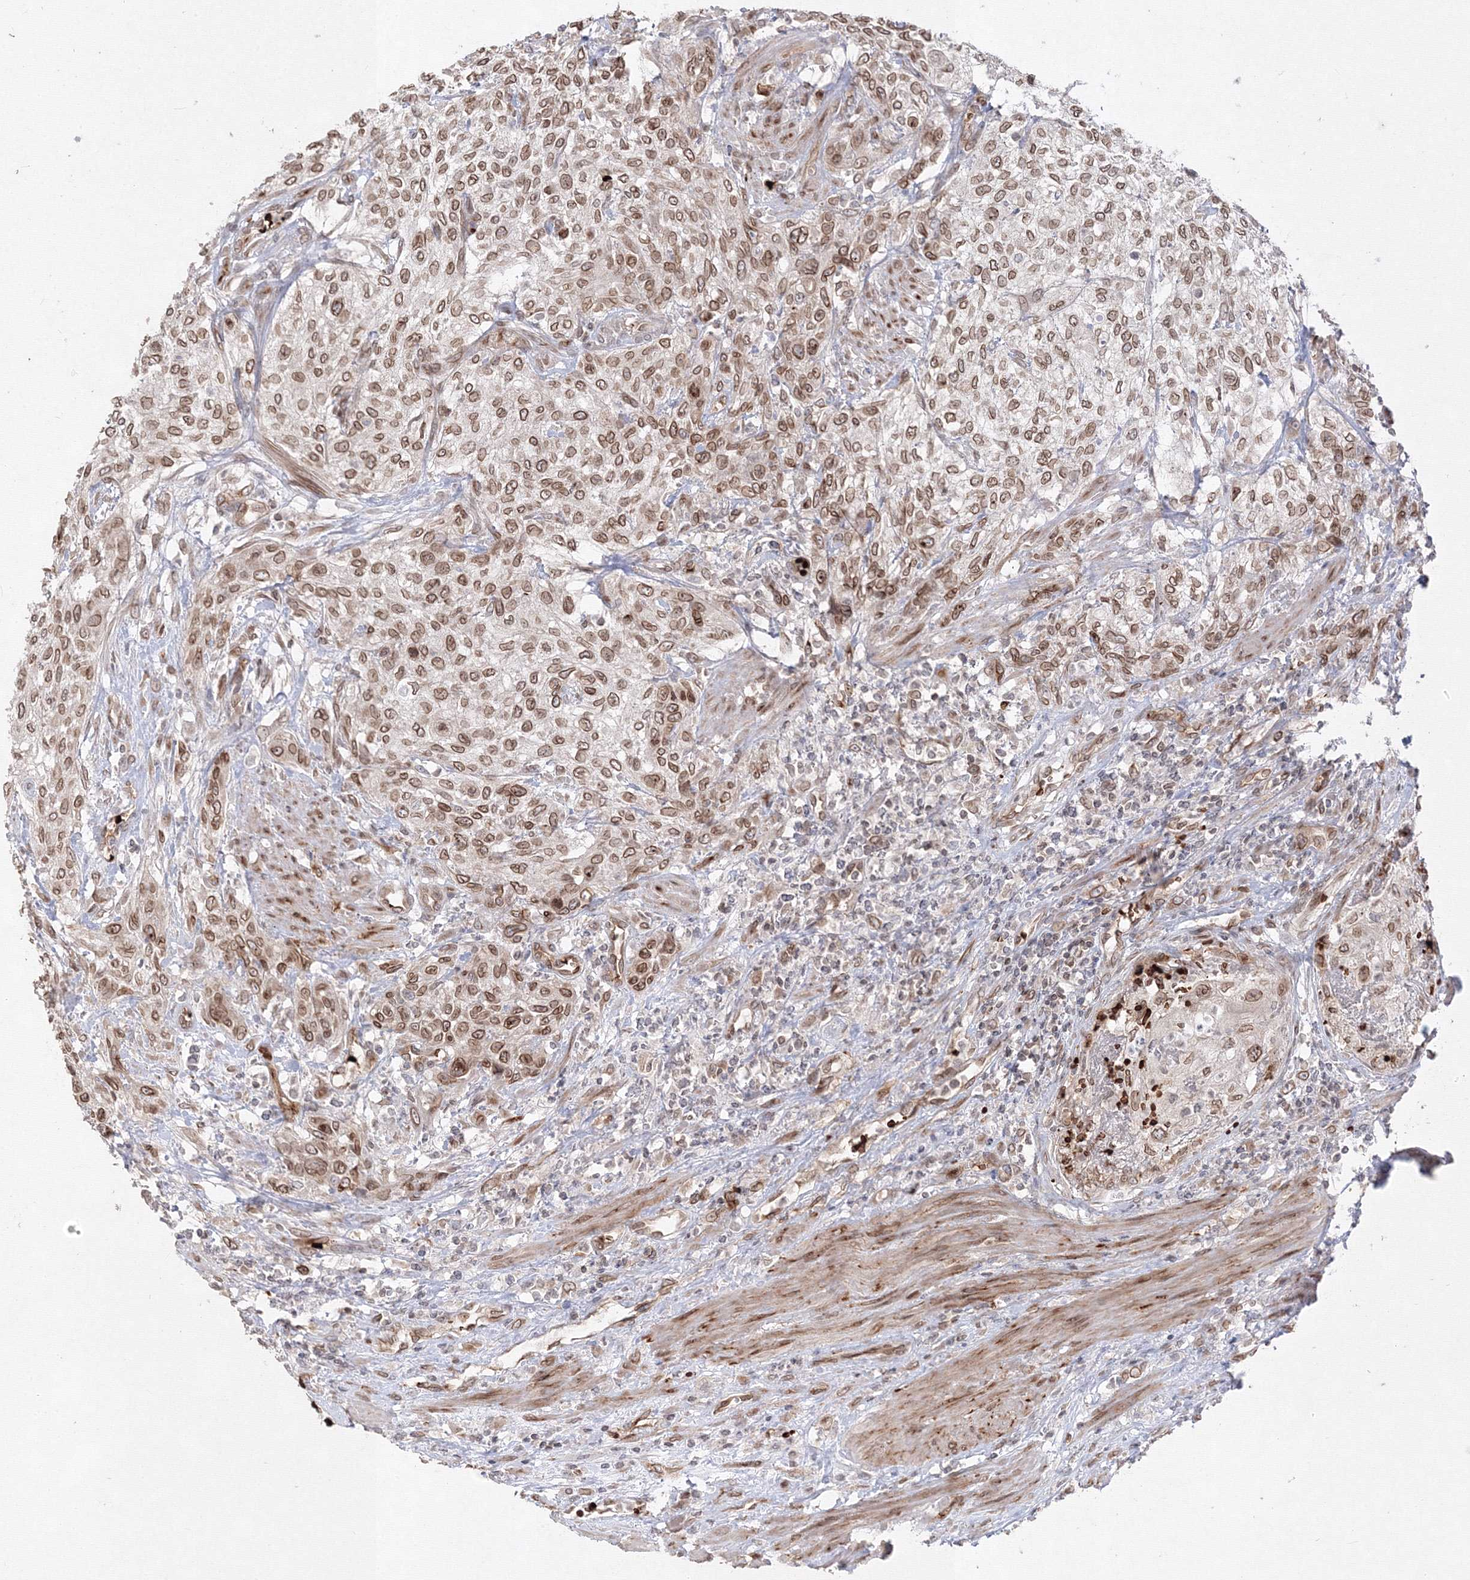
{"staining": {"intensity": "moderate", "quantity": ">75%", "location": "cytoplasmic/membranous,nuclear"}, "tissue": "urothelial cancer", "cell_type": "Tumor cells", "image_type": "cancer", "snomed": [{"axis": "morphology", "description": "Urothelial carcinoma, High grade"}, {"axis": "topography", "description": "Urinary bladder"}], "caption": "Immunohistochemical staining of high-grade urothelial carcinoma reveals medium levels of moderate cytoplasmic/membranous and nuclear protein expression in about >75% of tumor cells. The protein is stained brown, and the nuclei are stained in blue (DAB IHC with brightfield microscopy, high magnification).", "gene": "DNAJB2", "patient": {"sex": "male", "age": 35}}